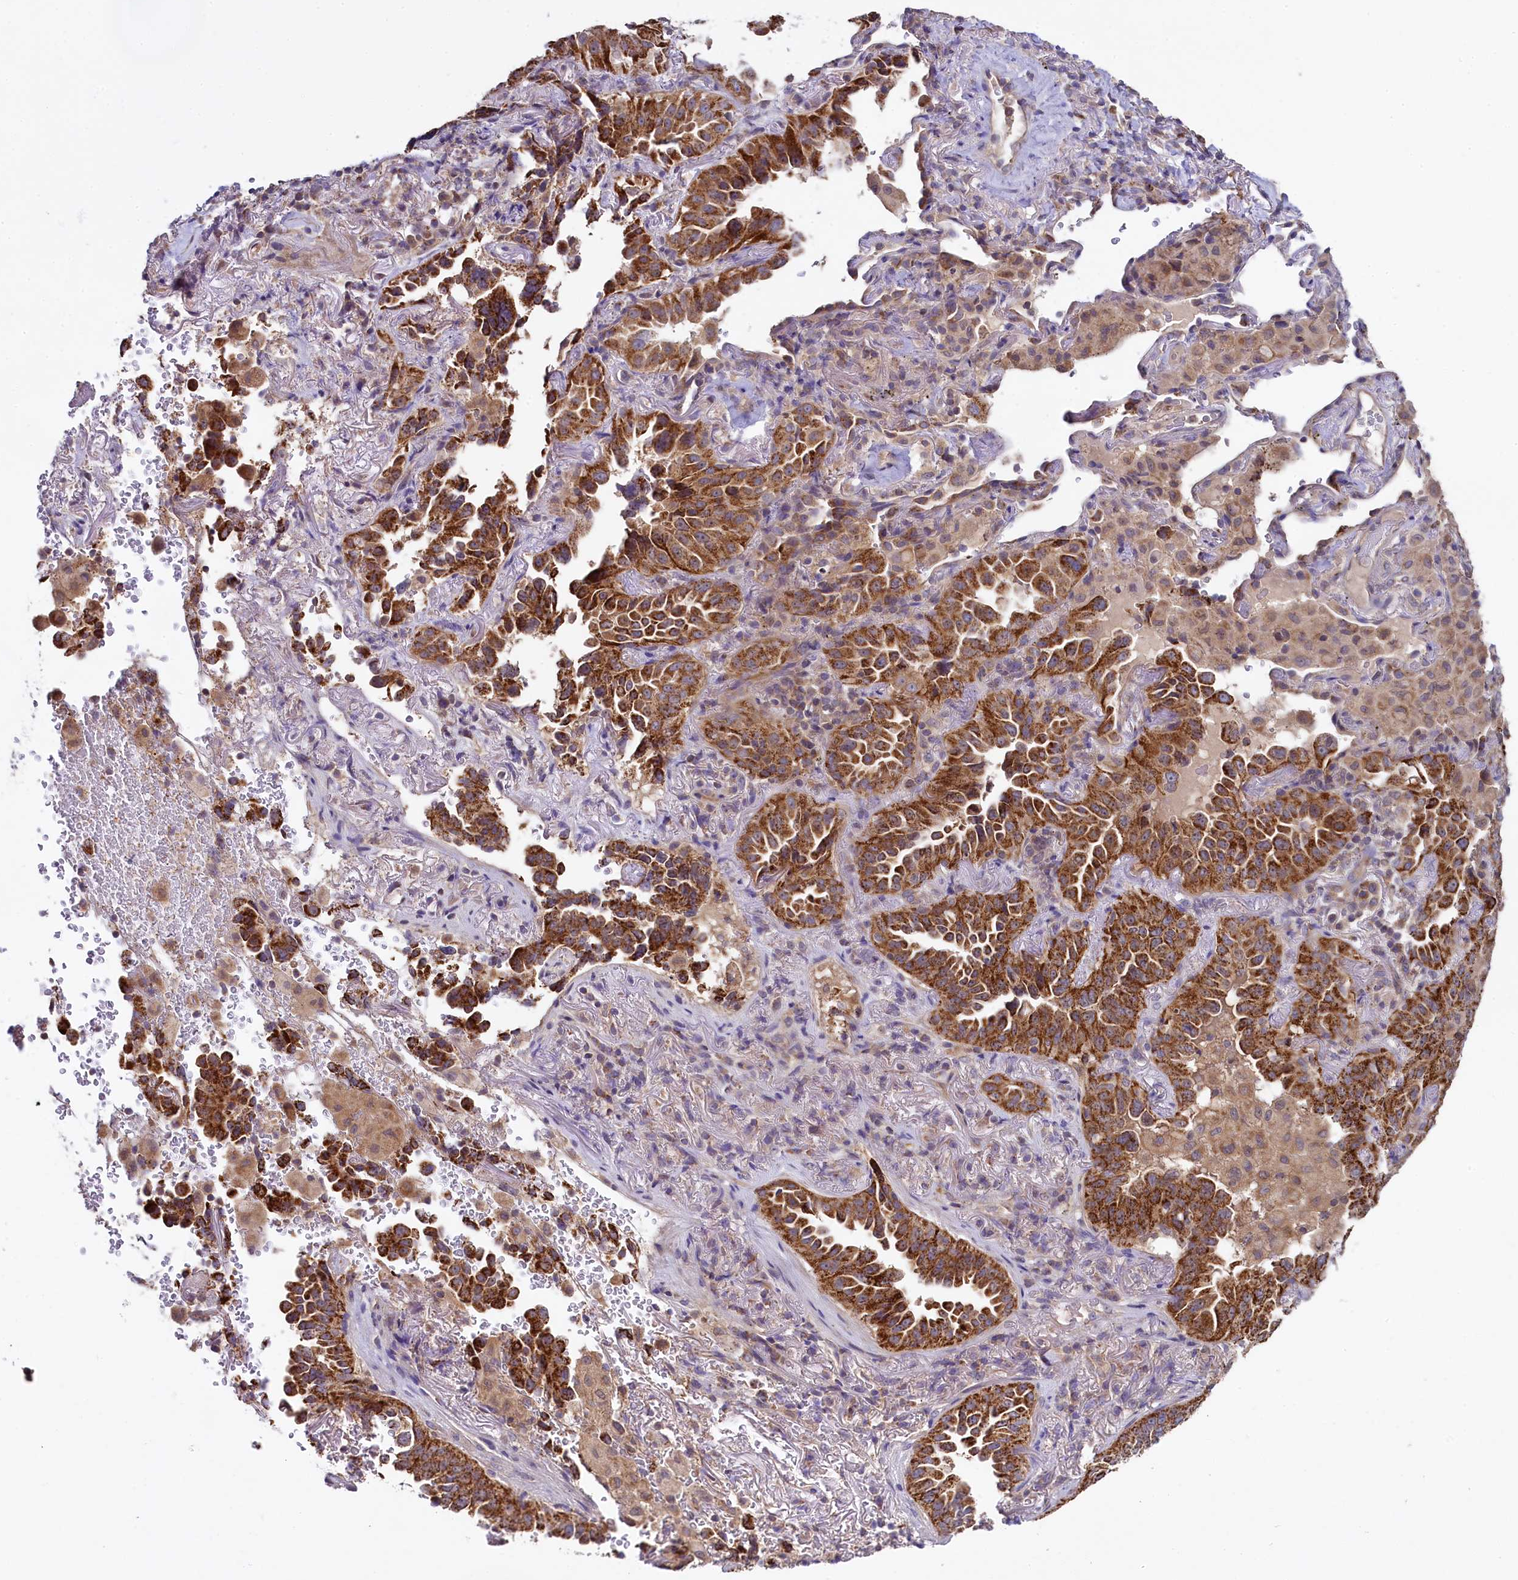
{"staining": {"intensity": "strong", "quantity": ">75%", "location": "cytoplasmic/membranous"}, "tissue": "lung cancer", "cell_type": "Tumor cells", "image_type": "cancer", "snomed": [{"axis": "morphology", "description": "Adenocarcinoma, NOS"}, {"axis": "topography", "description": "Lung"}], "caption": "Immunohistochemical staining of lung cancer (adenocarcinoma) demonstrates high levels of strong cytoplasmic/membranous positivity in about >75% of tumor cells.", "gene": "MRPL57", "patient": {"sex": "female", "age": 69}}